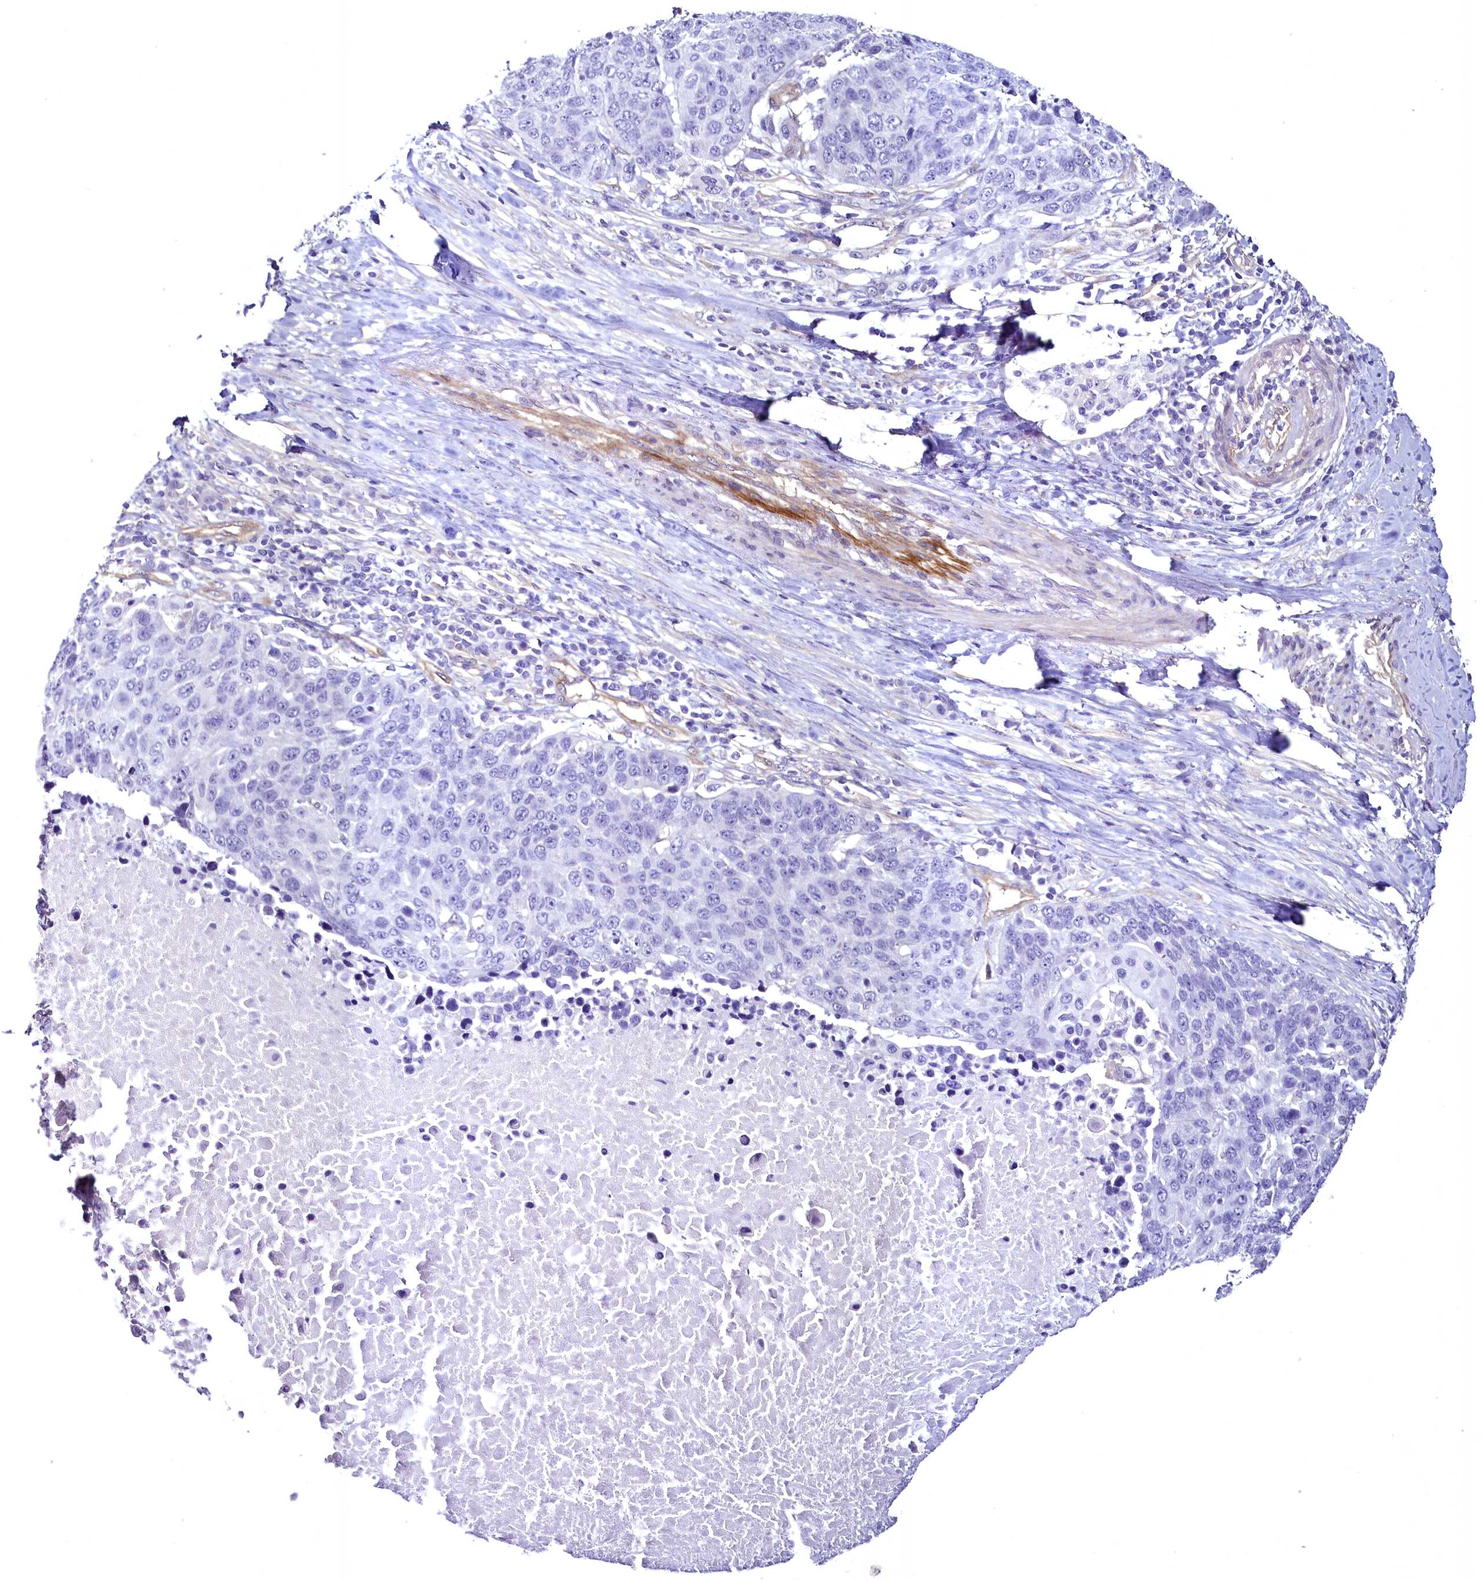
{"staining": {"intensity": "negative", "quantity": "none", "location": "none"}, "tissue": "lung cancer", "cell_type": "Tumor cells", "image_type": "cancer", "snomed": [{"axis": "morphology", "description": "Normal tissue, NOS"}, {"axis": "morphology", "description": "Squamous cell carcinoma, NOS"}, {"axis": "topography", "description": "Lymph node"}, {"axis": "topography", "description": "Lung"}], "caption": "DAB immunohistochemical staining of lung cancer (squamous cell carcinoma) exhibits no significant expression in tumor cells.", "gene": "STXBP1", "patient": {"sex": "male", "age": 66}}